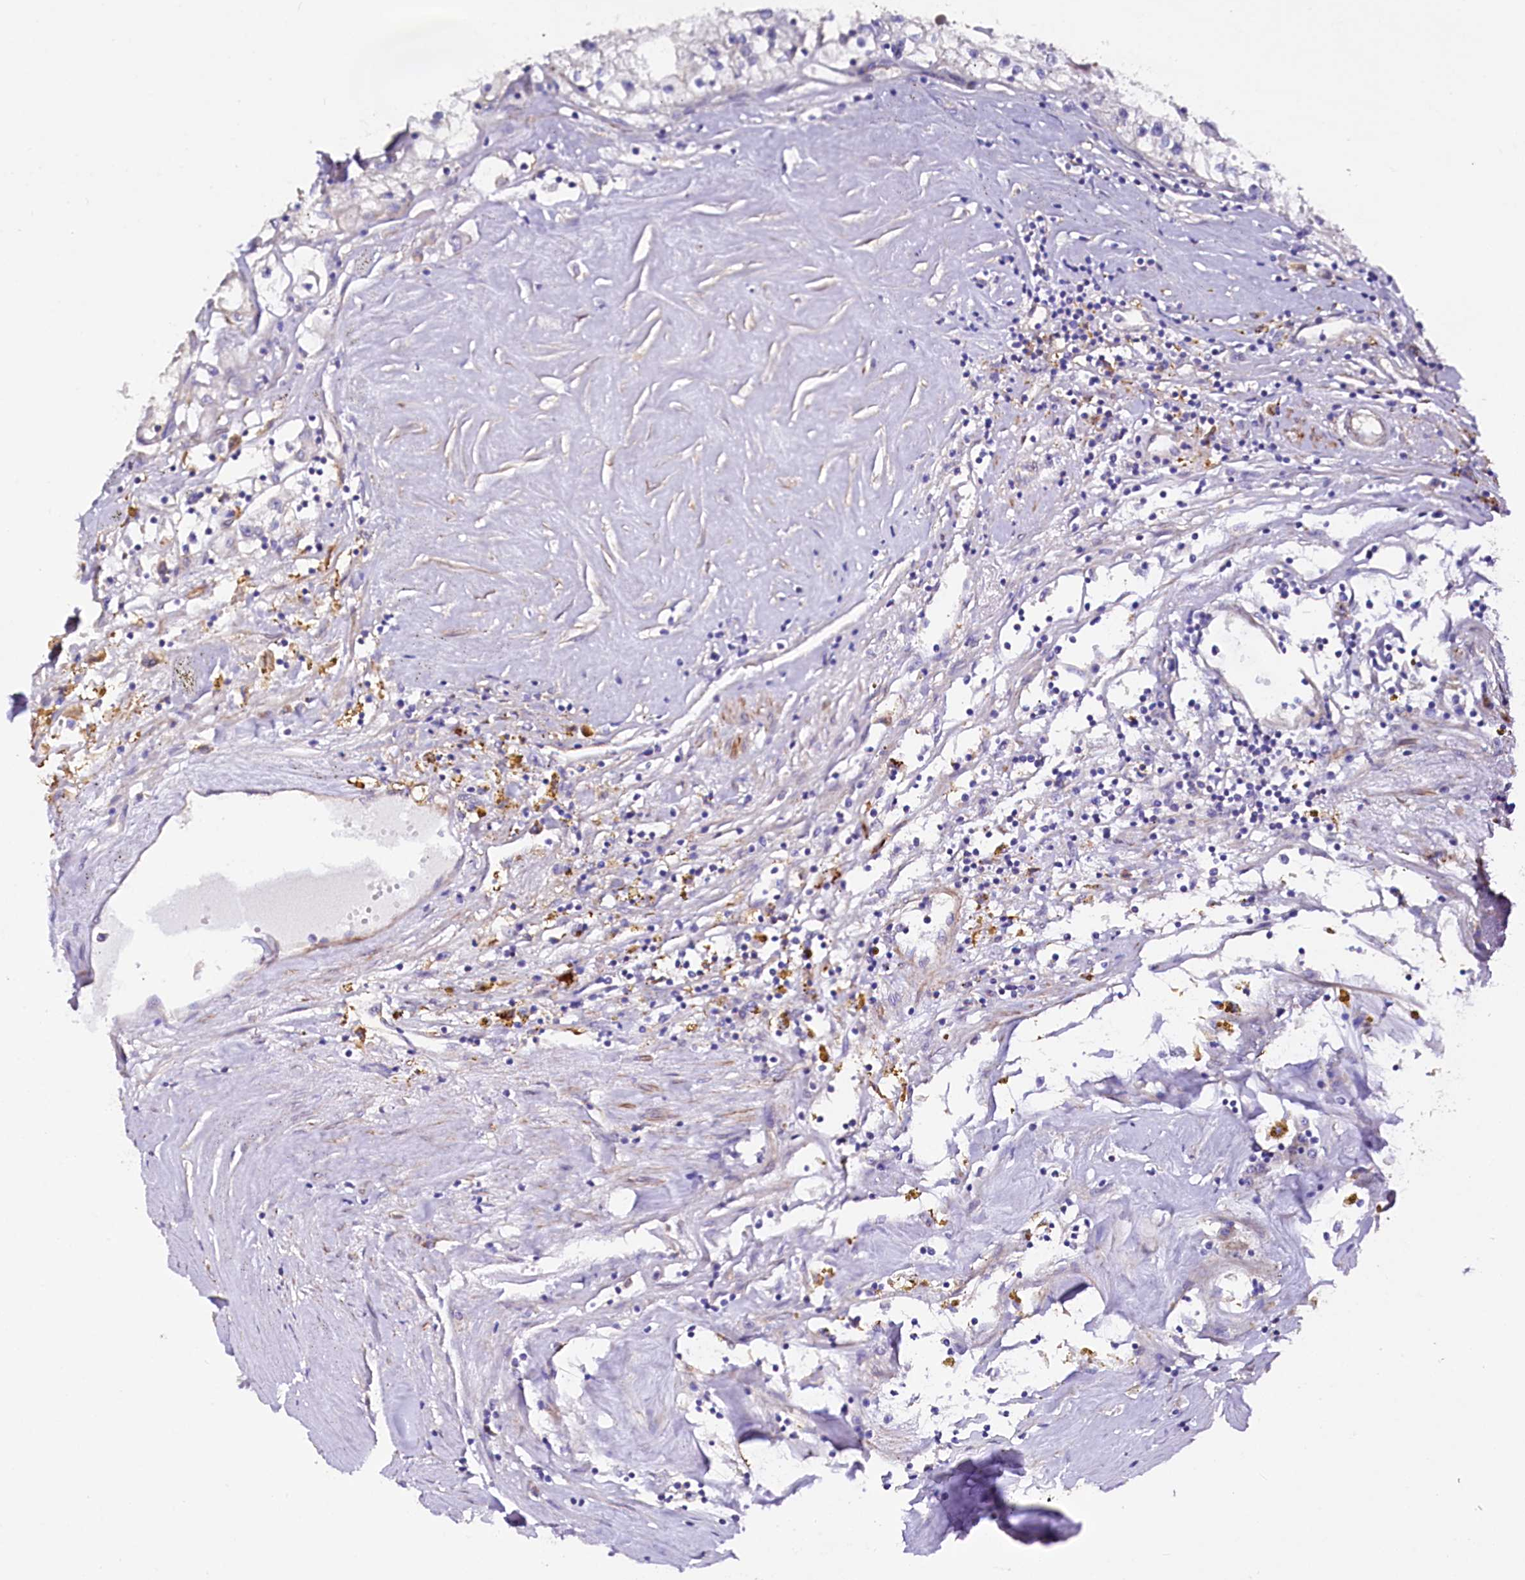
{"staining": {"intensity": "negative", "quantity": "none", "location": "none"}, "tissue": "renal cancer", "cell_type": "Tumor cells", "image_type": "cancer", "snomed": [{"axis": "morphology", "description": "Adenocarcinoma, NOS"}, {"axis": "topography", "description": "Kidney"}], "caption": "This image is of renal cancer stained with IHC to label a protein in brown with the nuclei are counter-stained blue. There is no staining in tumor cells. (DAB (3,3'-diaminobenzidine) IHC visualized using brightfield microscopy, high magnification).", "gene": "WNT8A", "patient": {"sex": "male", "age": 56}}